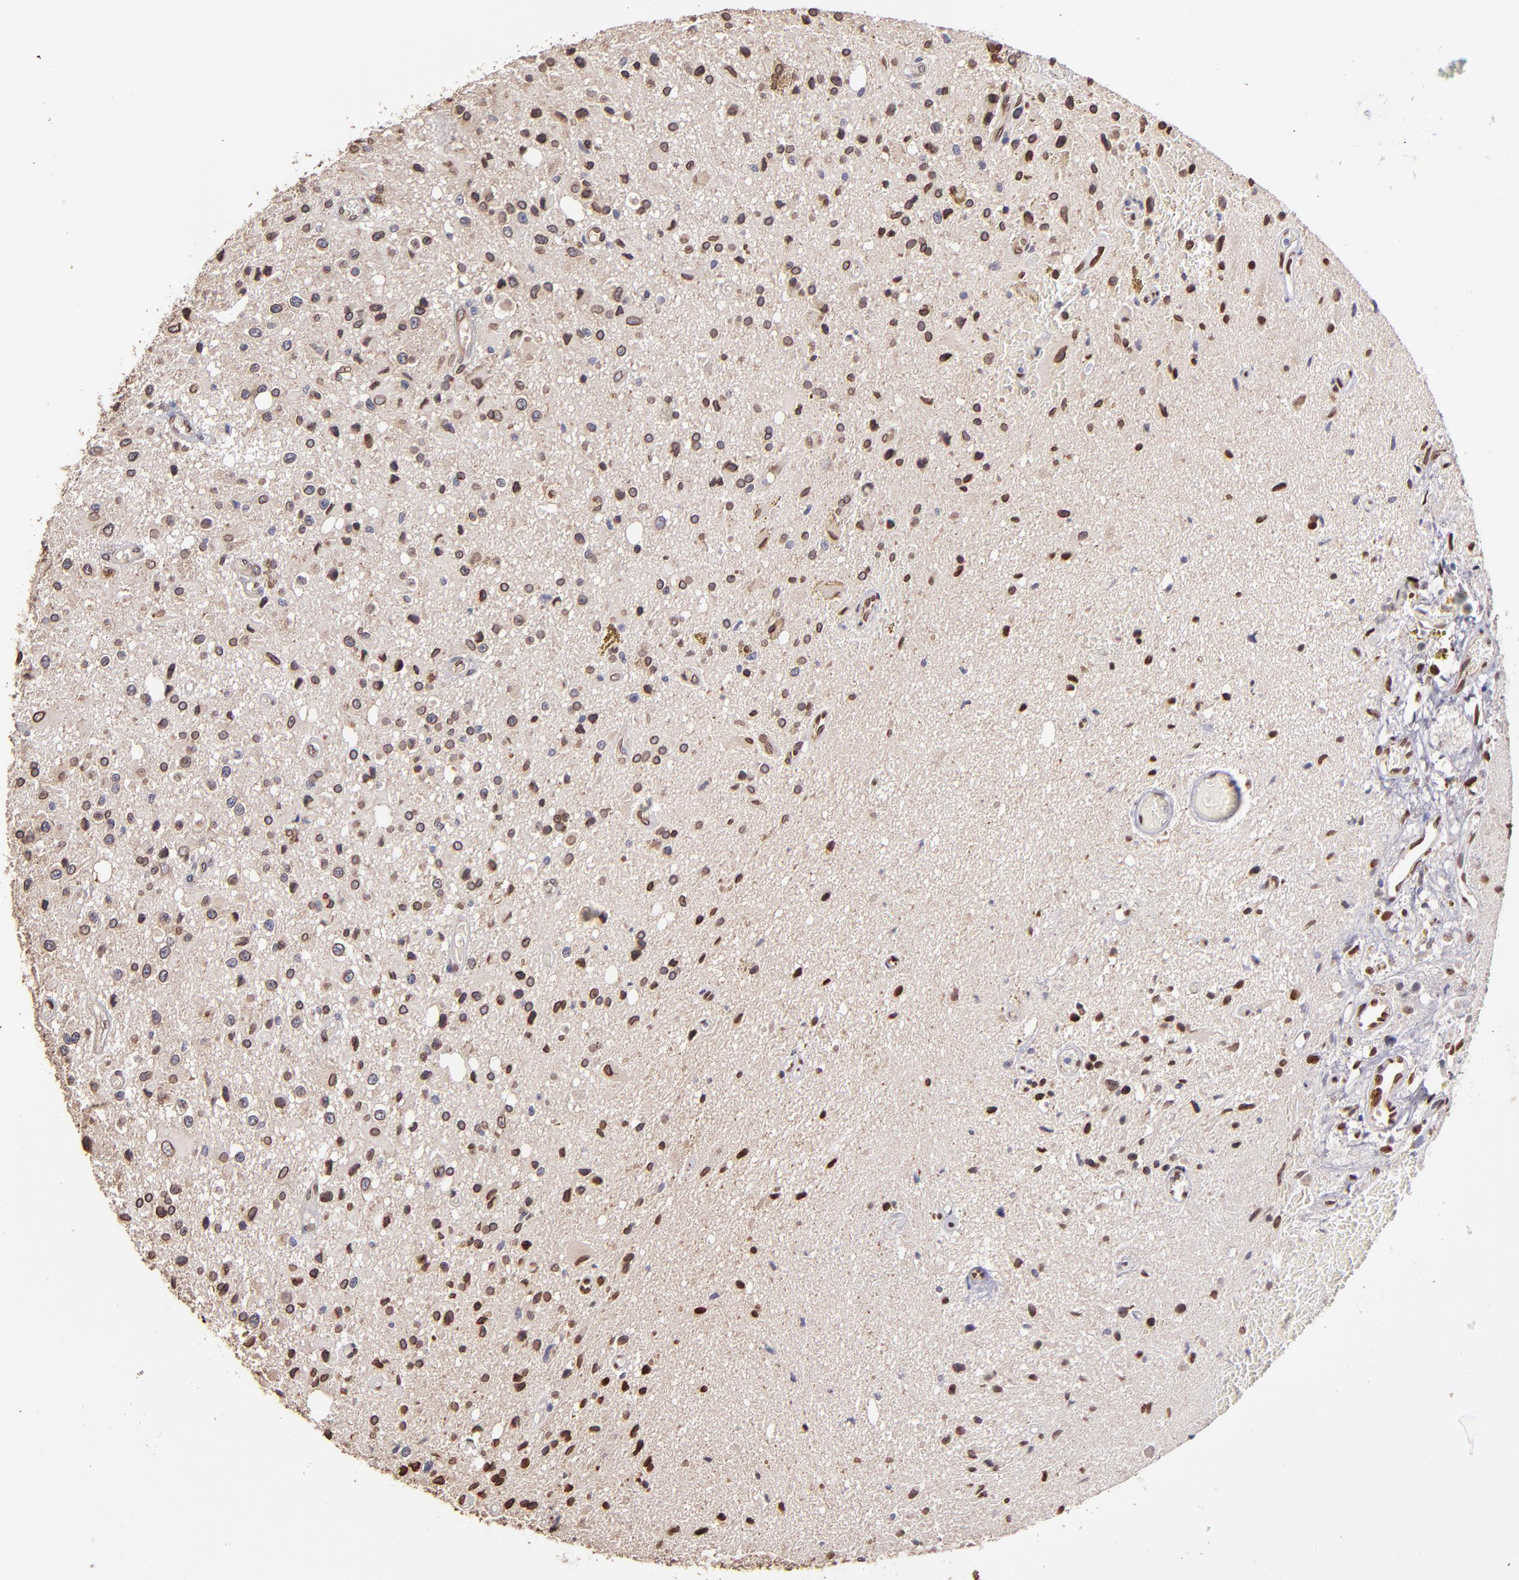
{"staining": {"intensity": "moderate", "quantity": ">75%", "location": "cytoplasmic/membranous,nuclear"}, "tissue": "glioma", "cell_type": "Tumor cells", "image_type": "cancer", "snomed": [{"axis": "morphology", "description": "Glioma, malignant, Low grade"}, {"axis": "topography", "description": "Brain"}], "caption": "Human glioma stained with a brown dye reveals moderate cytoplasmic/membranous and nuclear positive staining in approximately >75% of tumor cells.", "gene": "PUM3", "patient": {"sex": "male", "age": 58}}